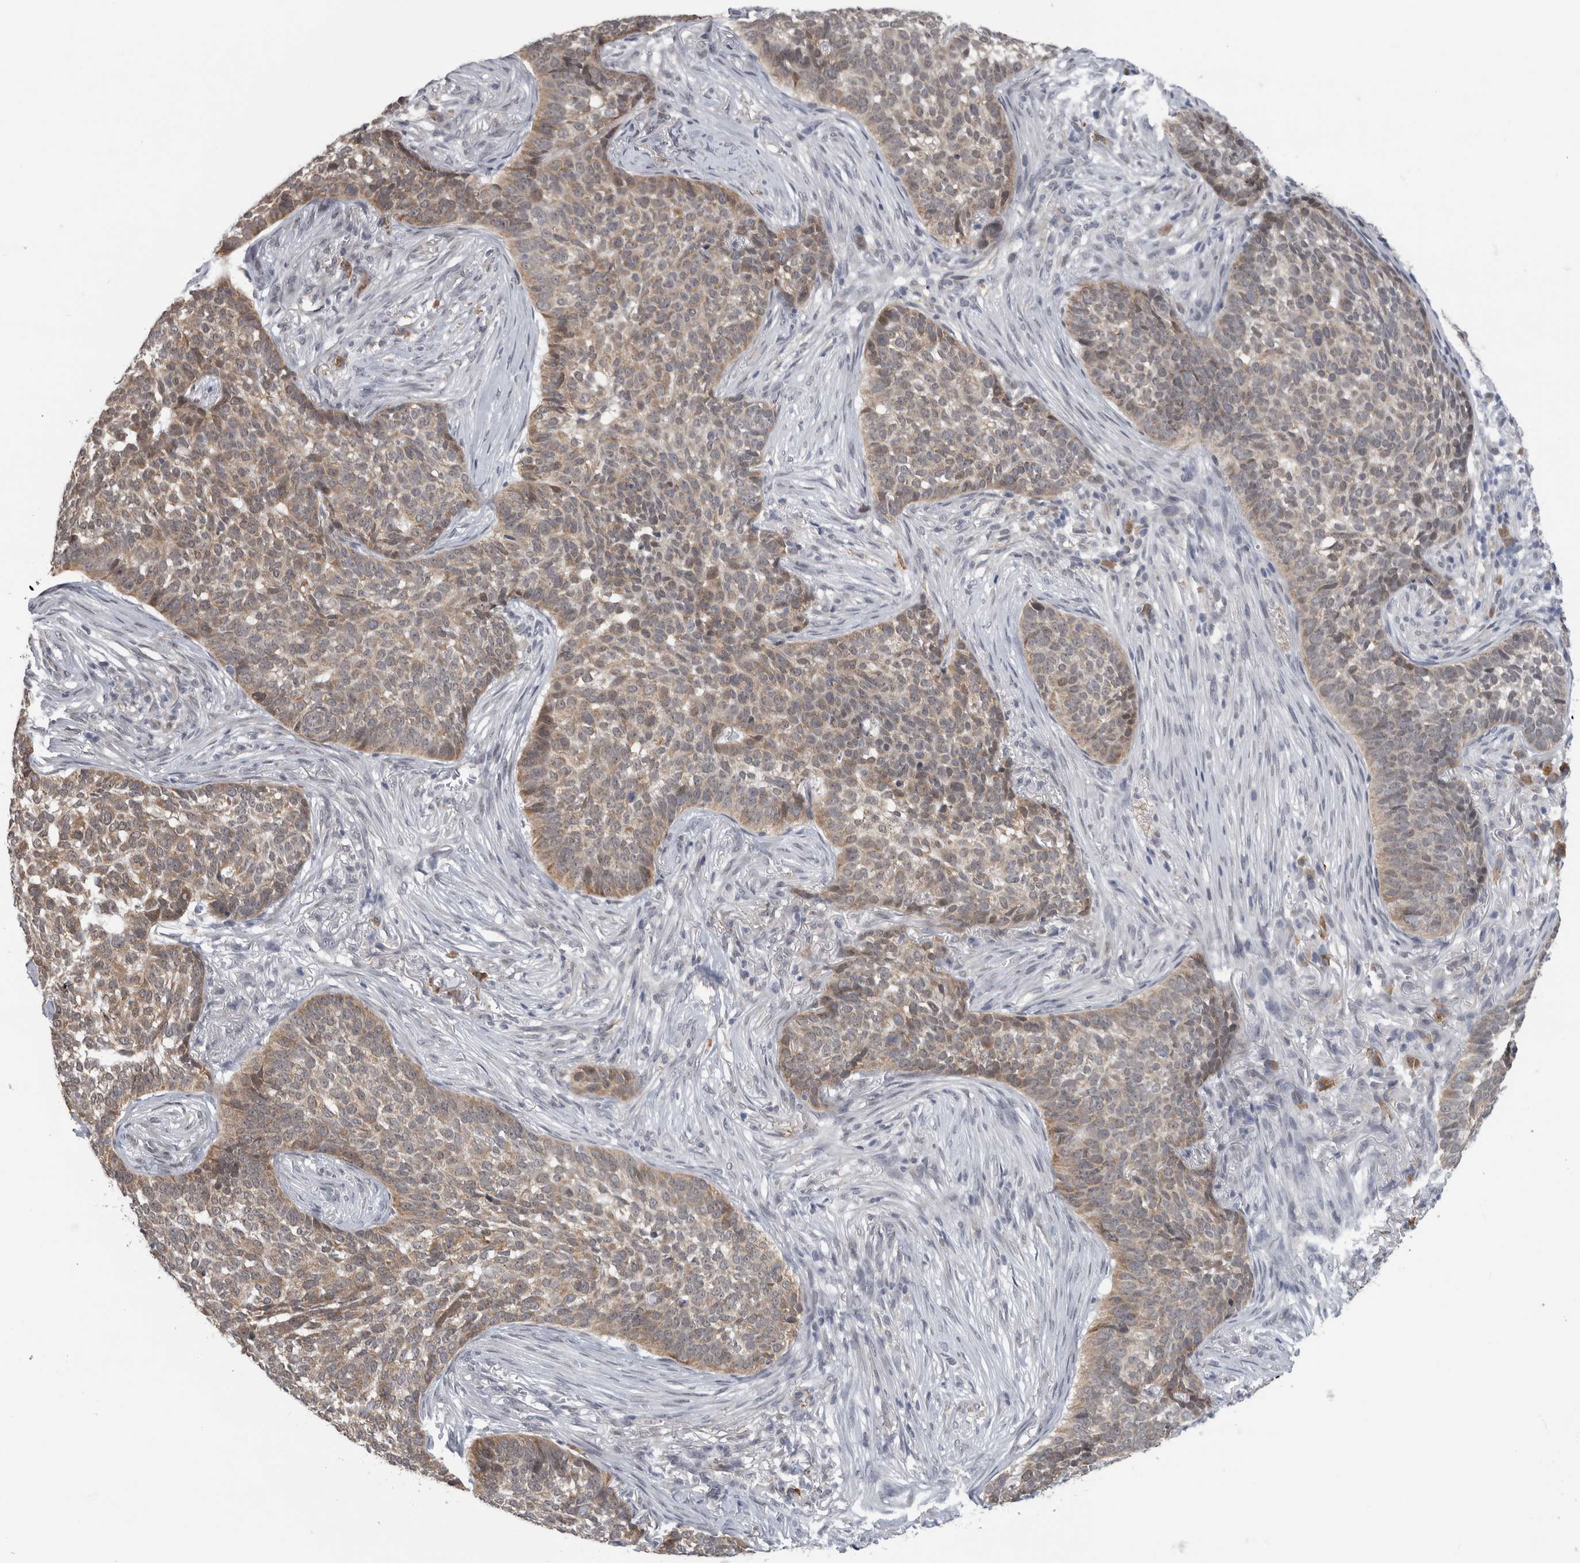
{"staining": {"intensity": "weak", "quantity": ">75%", "location": "cytoplasmic/membranous"}, "tissue": "skin cancer", "cell_type": "Tumor cells", "image_type": "cancer", "snomed": [{"axis": "morphology", "description": "Basal cell carcinoma"}, {"axis": "topography", "description": "Skin"}], "caption": "A micrograph of human basal cell carcinoma (skin) stained for a protein demonstrates weak cytoplasmic/membranous brown staining in tumor cells.", "gene": "TMEM242", "patient": {"sex": "male", "age": 85}}